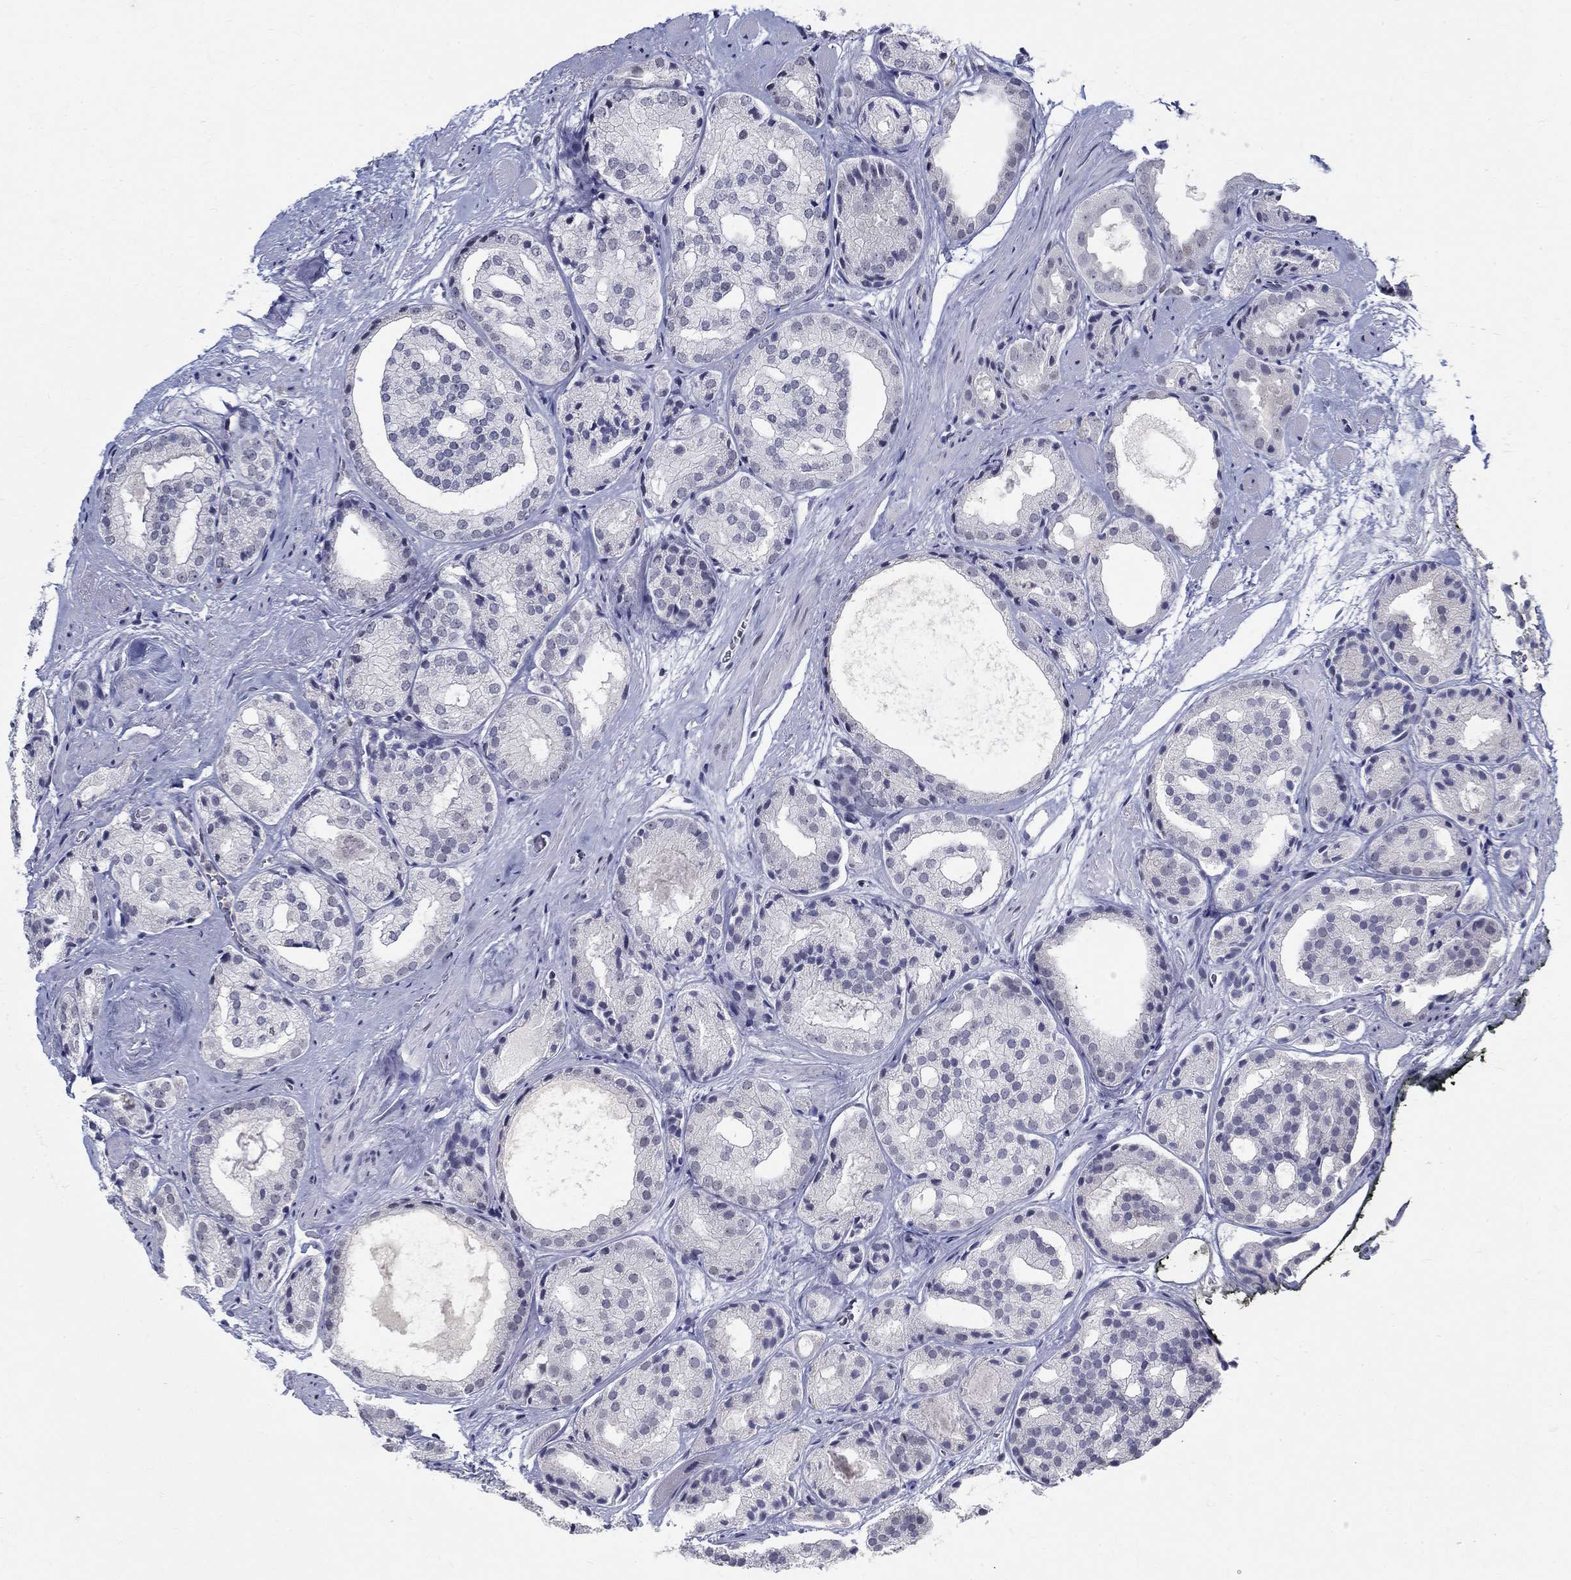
{"staining": {"intensity": "negative", "quantity": "none", "location": "none"}, "tissue": "prostate cancer", "cell_type": "Tumor cells", "image_type": "cancer", "snomed": [{"axis": "morphology", "description": "Adenocarcinoma, Low grade"}, {"axis": "topography", "description": "Prostate"}], "caption": "Prostate cancer stained for a protein using immunohistochemistry (IHC) exhibits no expression tumor cells.", "gene": "BHLHE22", "patient": {"sex": "male", "age": 69}}